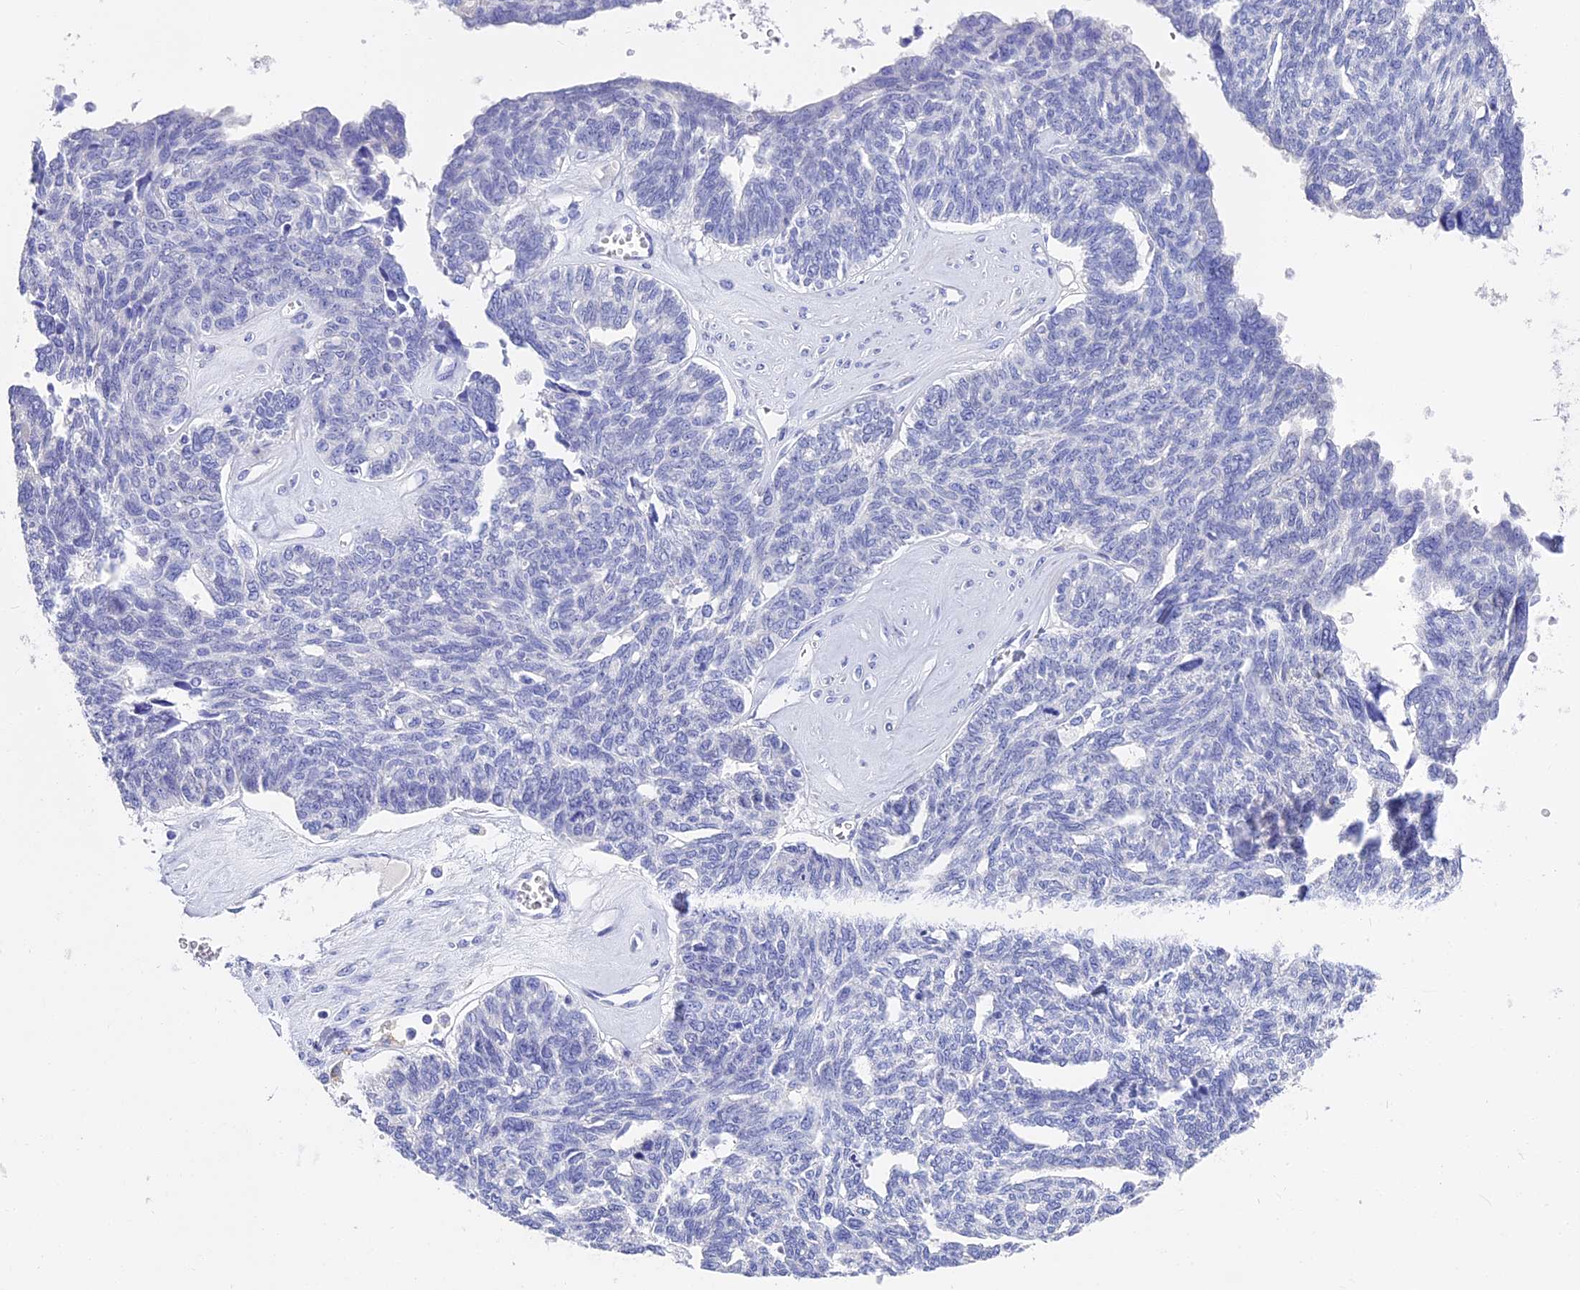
{"staining": {"intensity": "negative", "quantity": "none", "location": "none"}, "tissue": "ovarian cancer", "cell_type": "Tumor cells", "image_type": "cancer", "snomed": [{"axis": "morphology", "description": "Cystadenocarcinoma, serous, NOS"}, {"axis": "topography", "description": "Ovary"}], "caption": "A high-resolution photomicrograph shows immunohistochemistry (IHC) staining of ovarian serous cystadenocarcinoma, which displays no significant staining in tumor cells. (DAB immunohistochemistry, high magnification).", "gene": "VPS33B", "patient": {"sex": "female", "age": 79}}